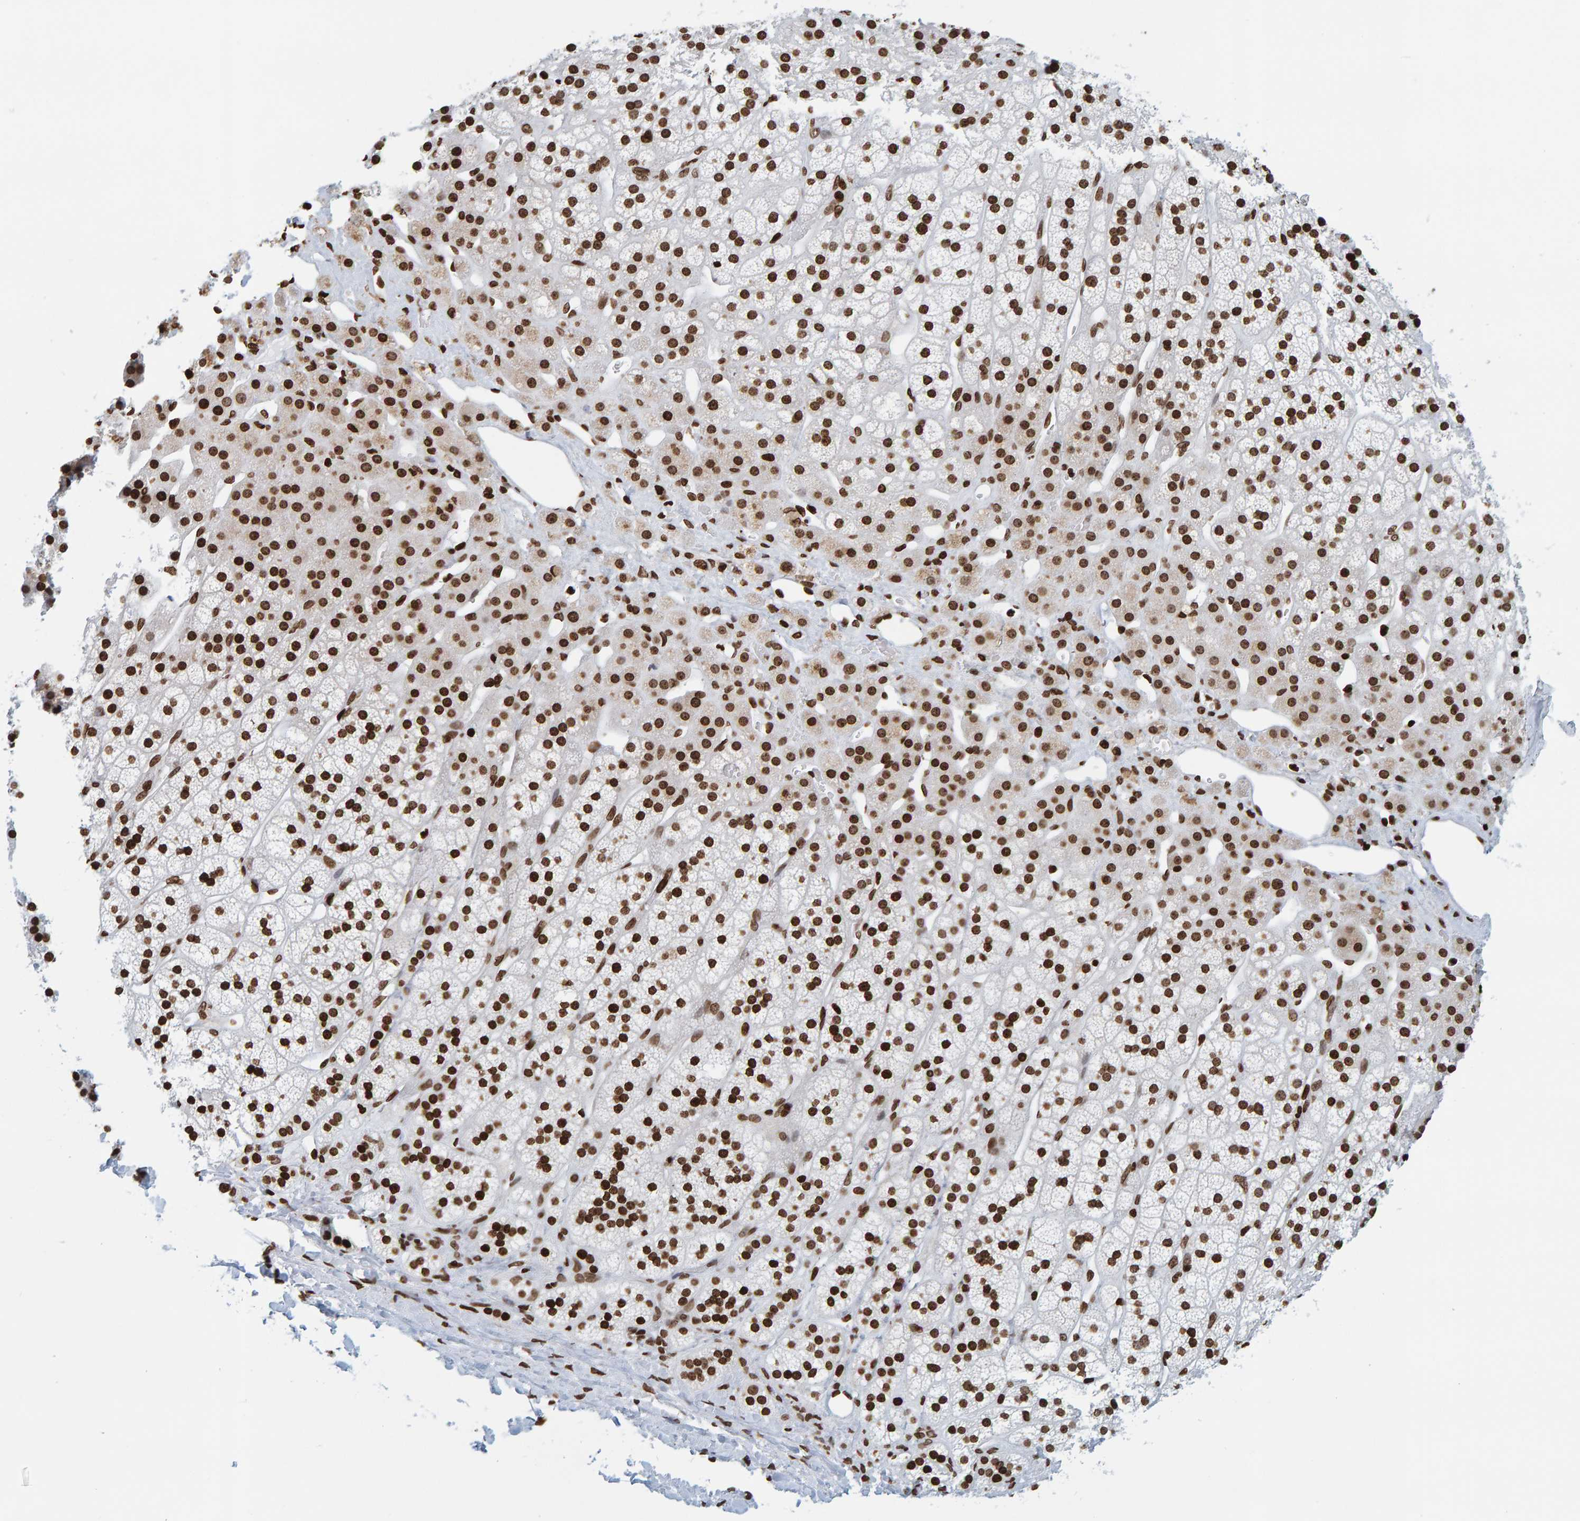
{"staining": {"intensity": "strong", "quantity": ">75%", "location": "nuclear"}, "tissue": "adrenal gland", "cell_type": "Glandular cells", "image_type": "normal", "snomed": [{"axis": "morphology", "description": "Normal tissue, NOS"}, {"axis": "topography", "description": "Adrenal gland"}], "caption": "This micrograph exhibits immunohistochemistry staining of normal human adrenal gland, with high strong nuclear staining in approximately >75% of glandular cells.", "gene": "BRF2", "patient": {"sex": "male", "age": 56}}